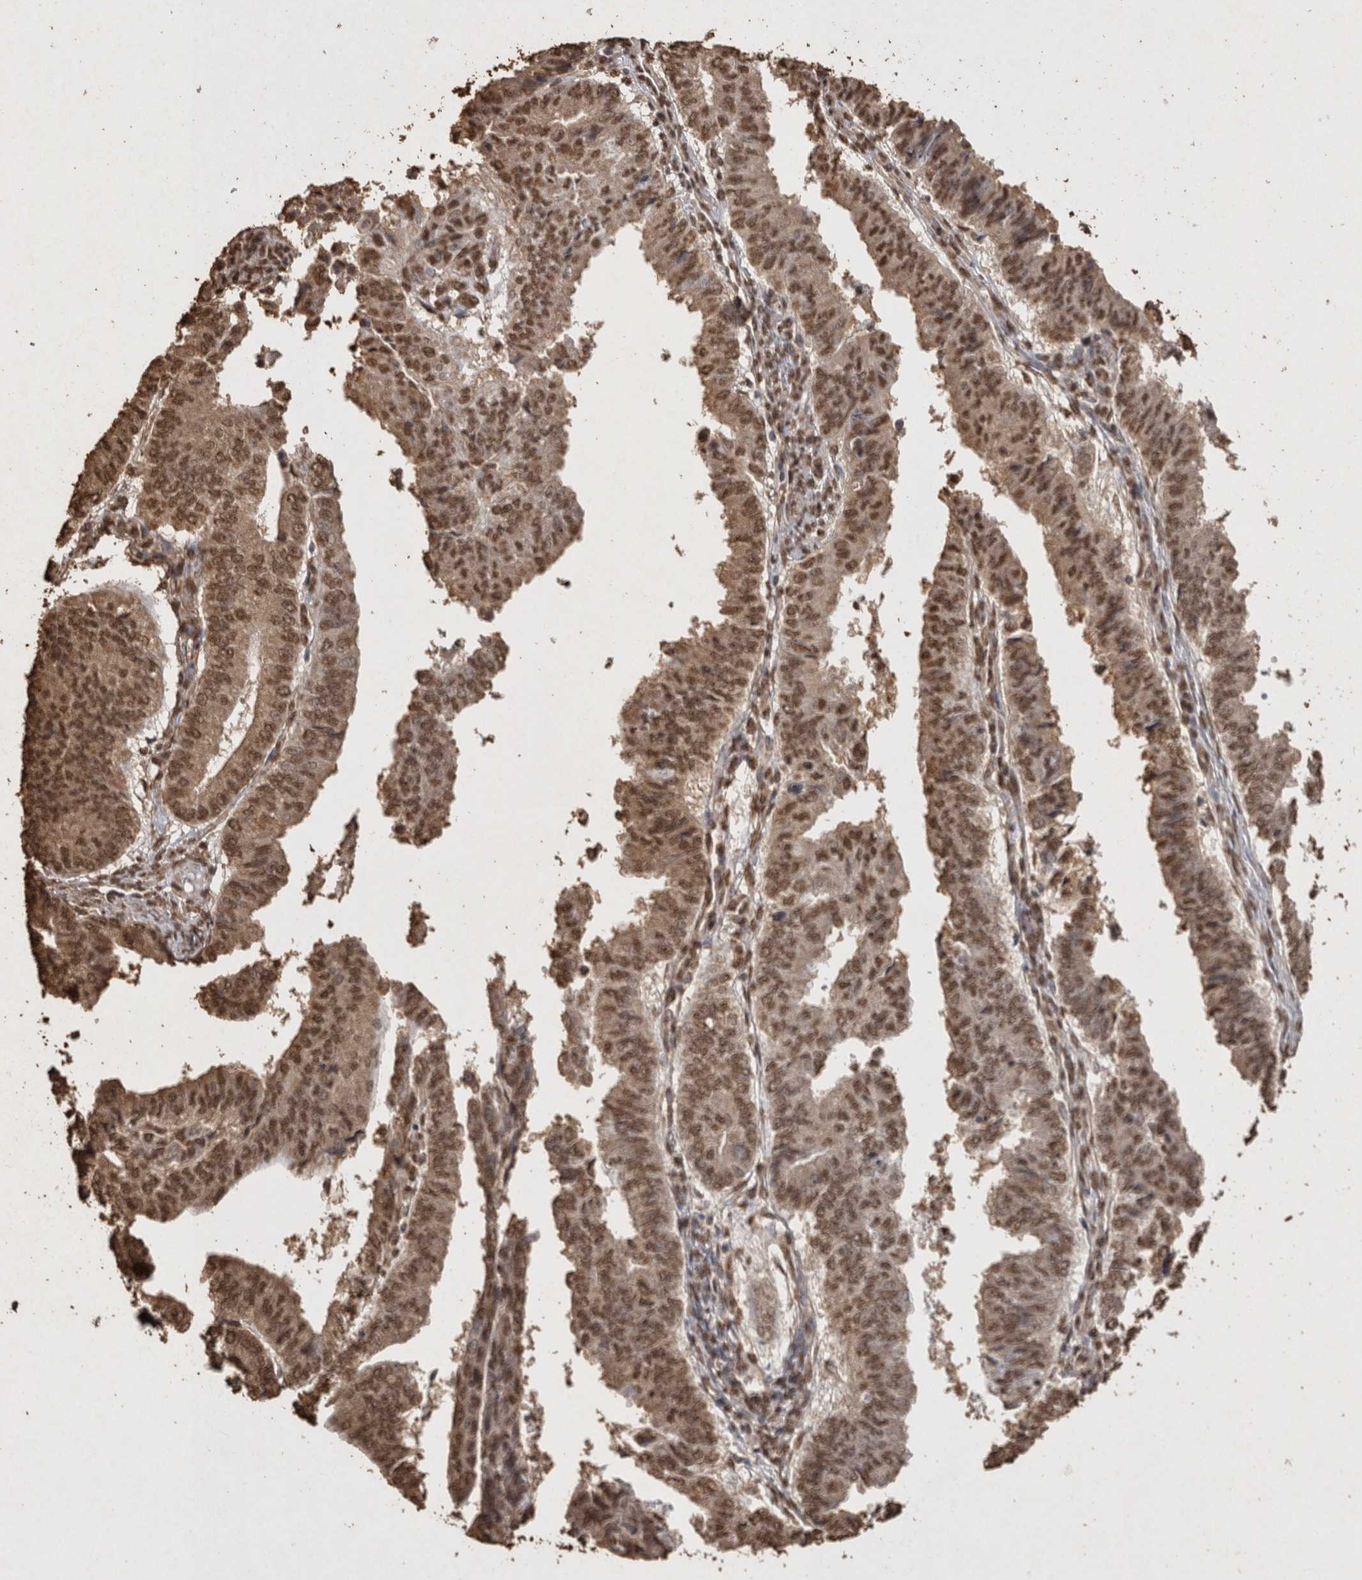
{"staining": {"intensity": "moderate", "quantity": ">75%", "location": "nuclear"}, "tissue": "endometrial cancer", "cell_type": "Tumor cells", "image_type": "cancer", "snomed": [{"axis": "morphology", "description": "Polyp, NOS"}, {"axis": "morphology", "description": "Adenocarcinoma, NOS"}, {"axis": "morphology", "description": "Adenoma, NOS"}, {"axis": "topography", "description": "Endometrium"}], "caption": "Tumor cells exhibit medium levels of moderate nuclear staining in about >75% of cells in human endometrial cancer.", "gene": "FSTL3", "patient": {"sex": "female", "age": 79}}